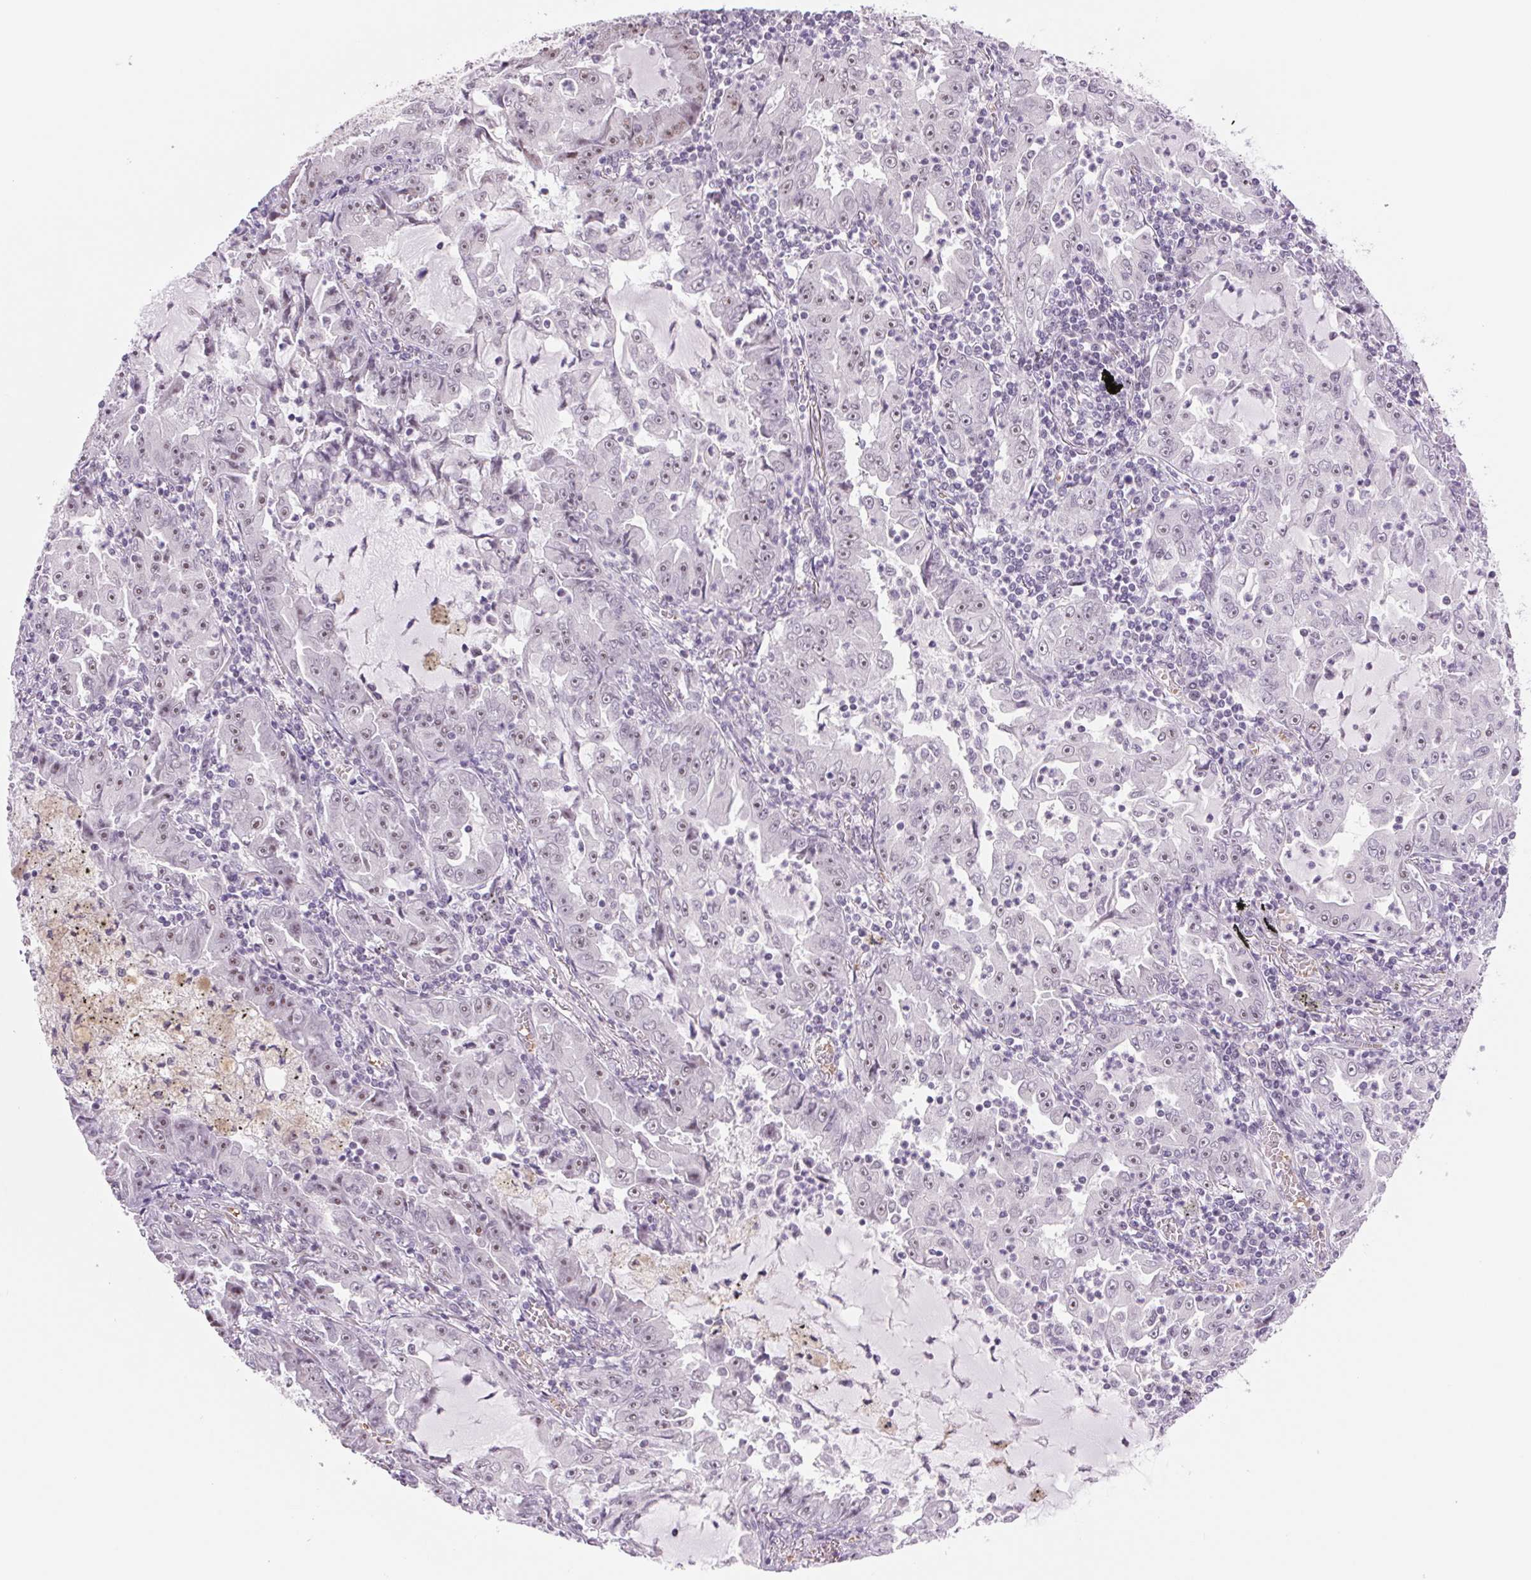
{"staining": {"intensity": "moderate", "quantity": "<25%", "location": "nuclear"}, "tissue": "lung cancer", "cell_type": "Tumor cells", "image_type": "cancer", "snomed": [{"axis": "morphology", "description": "Adenocarcinoma, NOS"}, {"axis": "topography", "description": "Lung"}], "caption": "A histopathology image of lung adenocarcinoma stained for a protein demonstrates moderate nuclear brown staining in tumor cells.", "gene": "ZC3H14", "patient": {"sex": "female", "age": 52}}